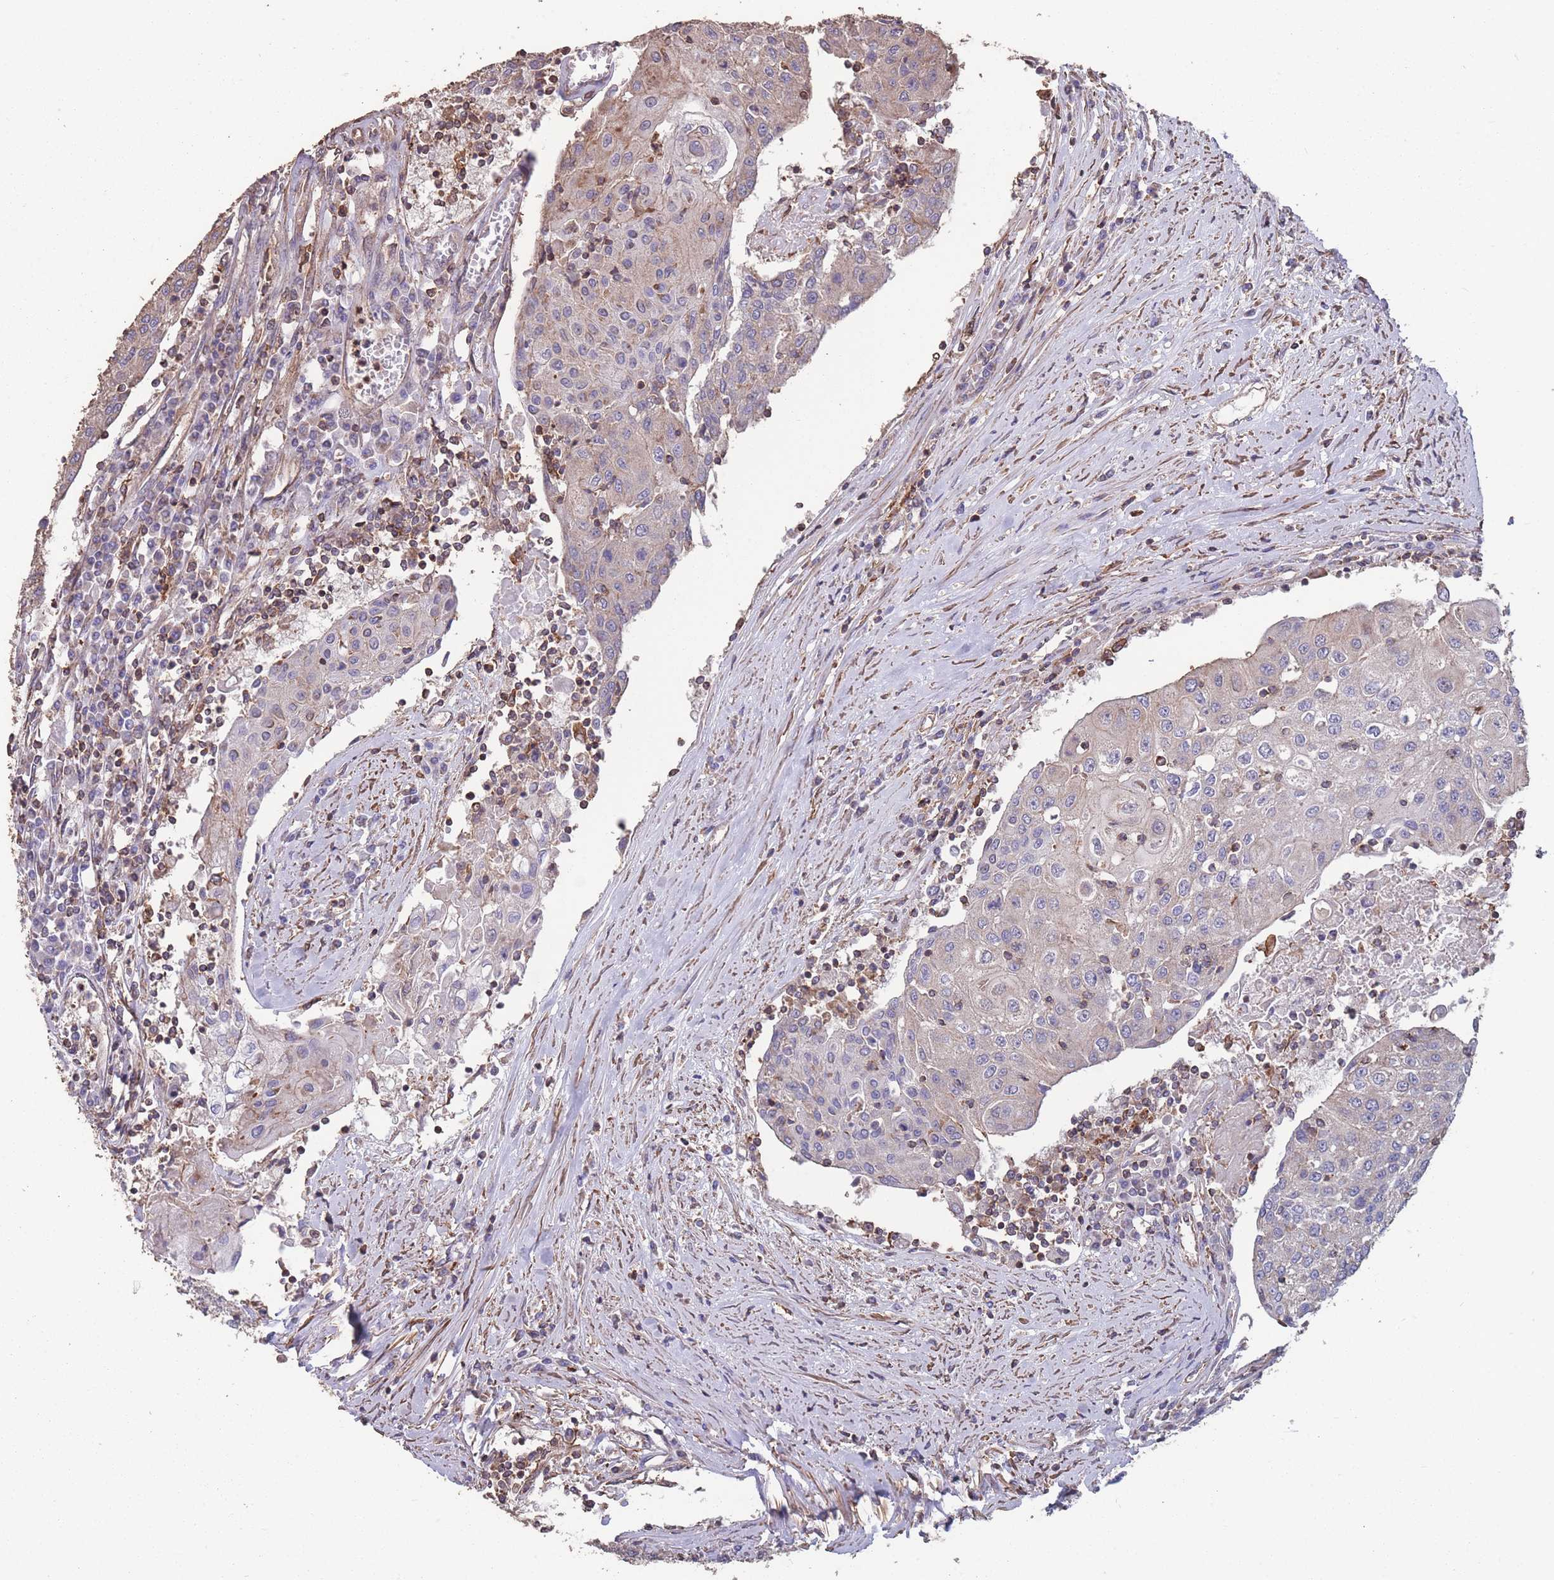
{"staining": {"intensity": "negative", "quantity": "none", "location": "none"}, "tissue": "urothelial cancer", "cell_type": "Tumor cells", "image_type": "cancer", "snomed": [{"axis": "morphology", "description": "Urothelial carcinoma, High grade"}, {"axis": "topography", "description": "Urinary bladder"}], "caption": "Immunohistochemical staining of high-grade urothelial carcinoma demonstrates no significant staining in tumor cells.", "gene": "NUDT21", "patient": {"sex": "female", "age": 85}}